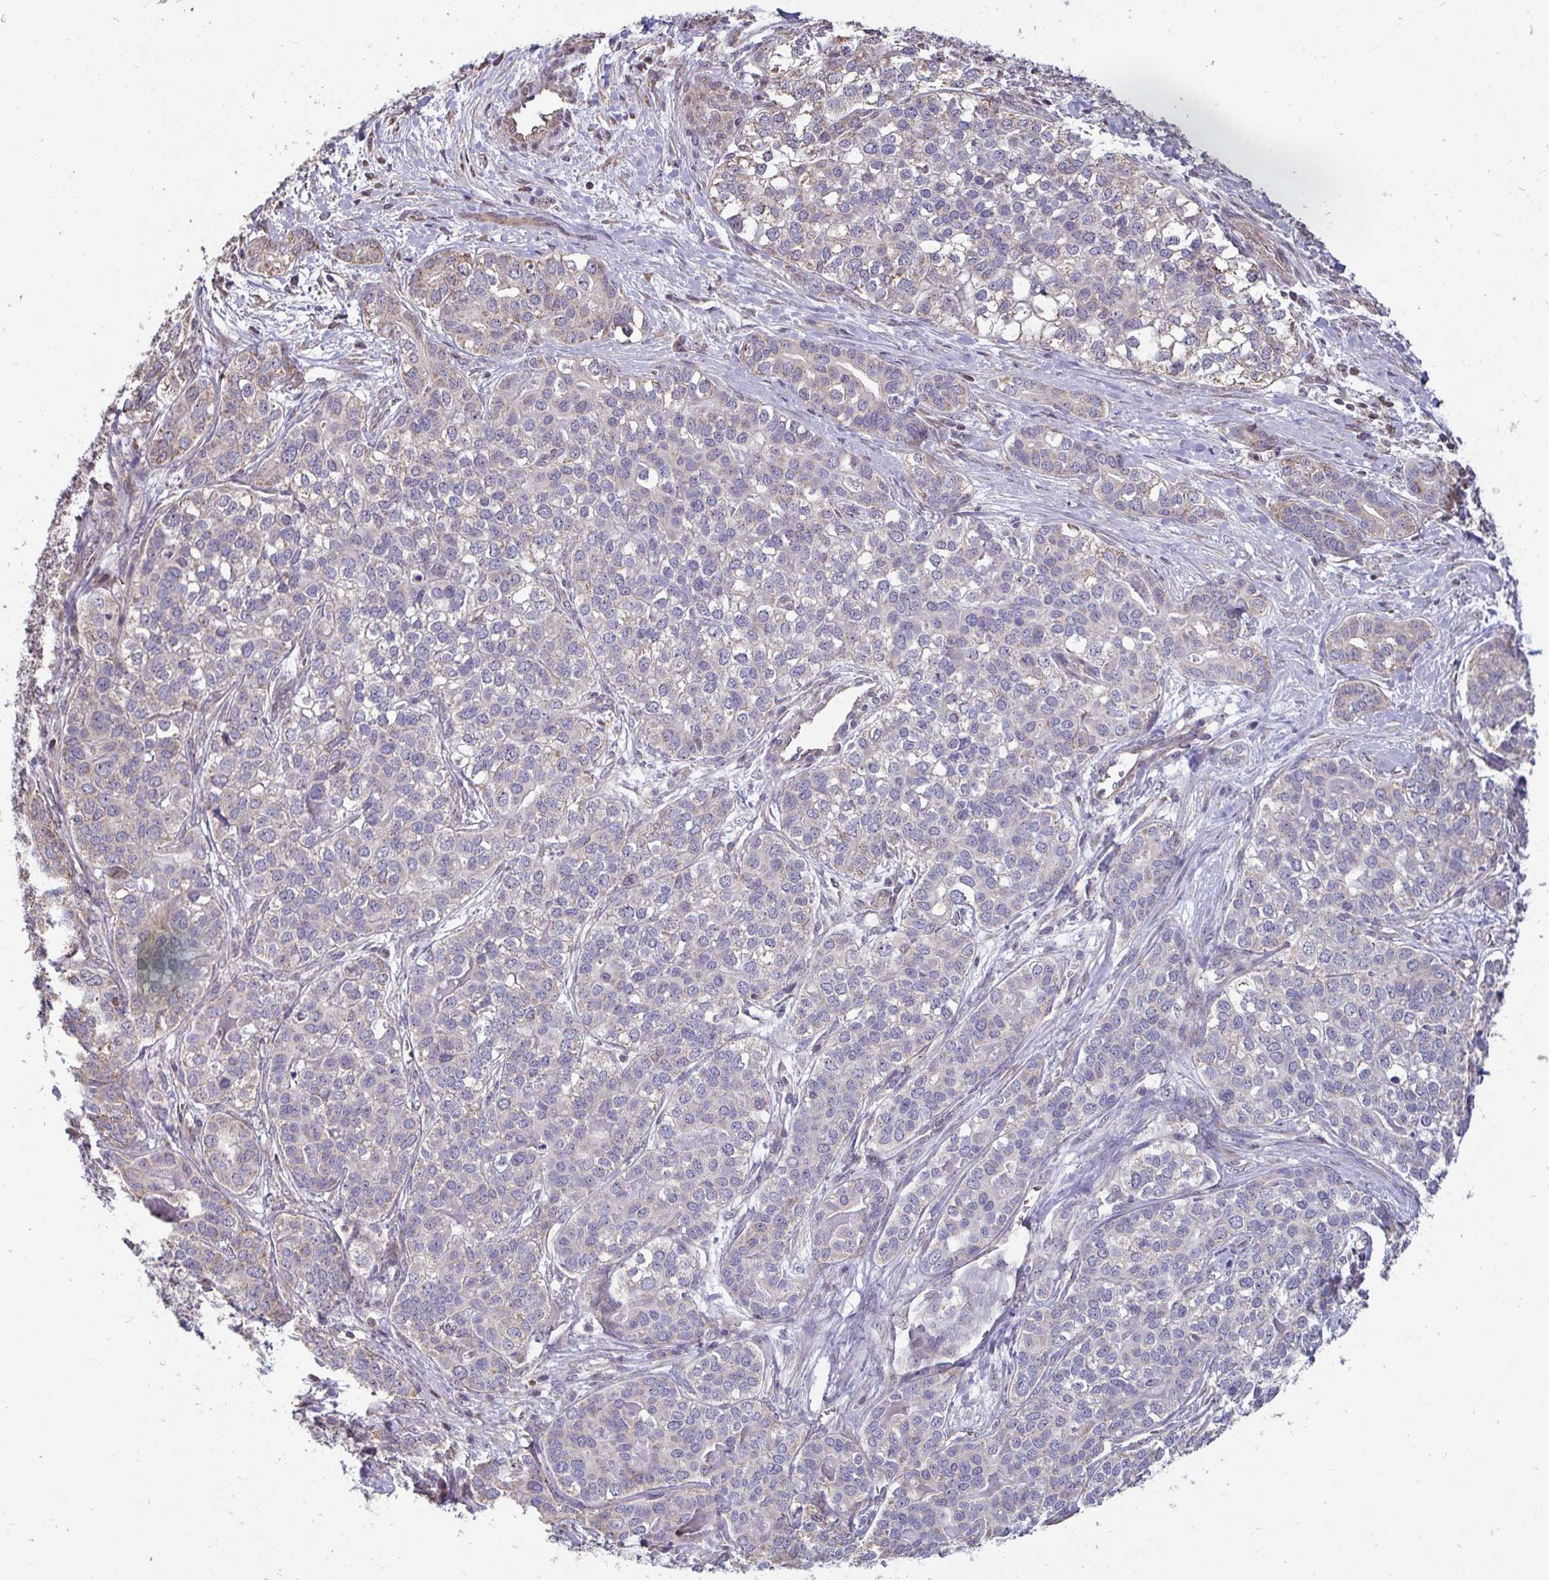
{"staining": {"intensity": "negative", "quantity": "none", "location": "none"}, "tissue": "liver cancer", "cell_type": "Tumor cells", "image_type": "cancer", "snomed": [{"axis": "morphology", "description": "Cholangiocarcinoma"}, {"axis": "topography", "description": "Liver"}], "caption": "An image of human liver cholangiocarcinoma is negative for staining in tumor cells.", "gene": "DNAJA2", "patient": {"sex": "male", "age": 56}}